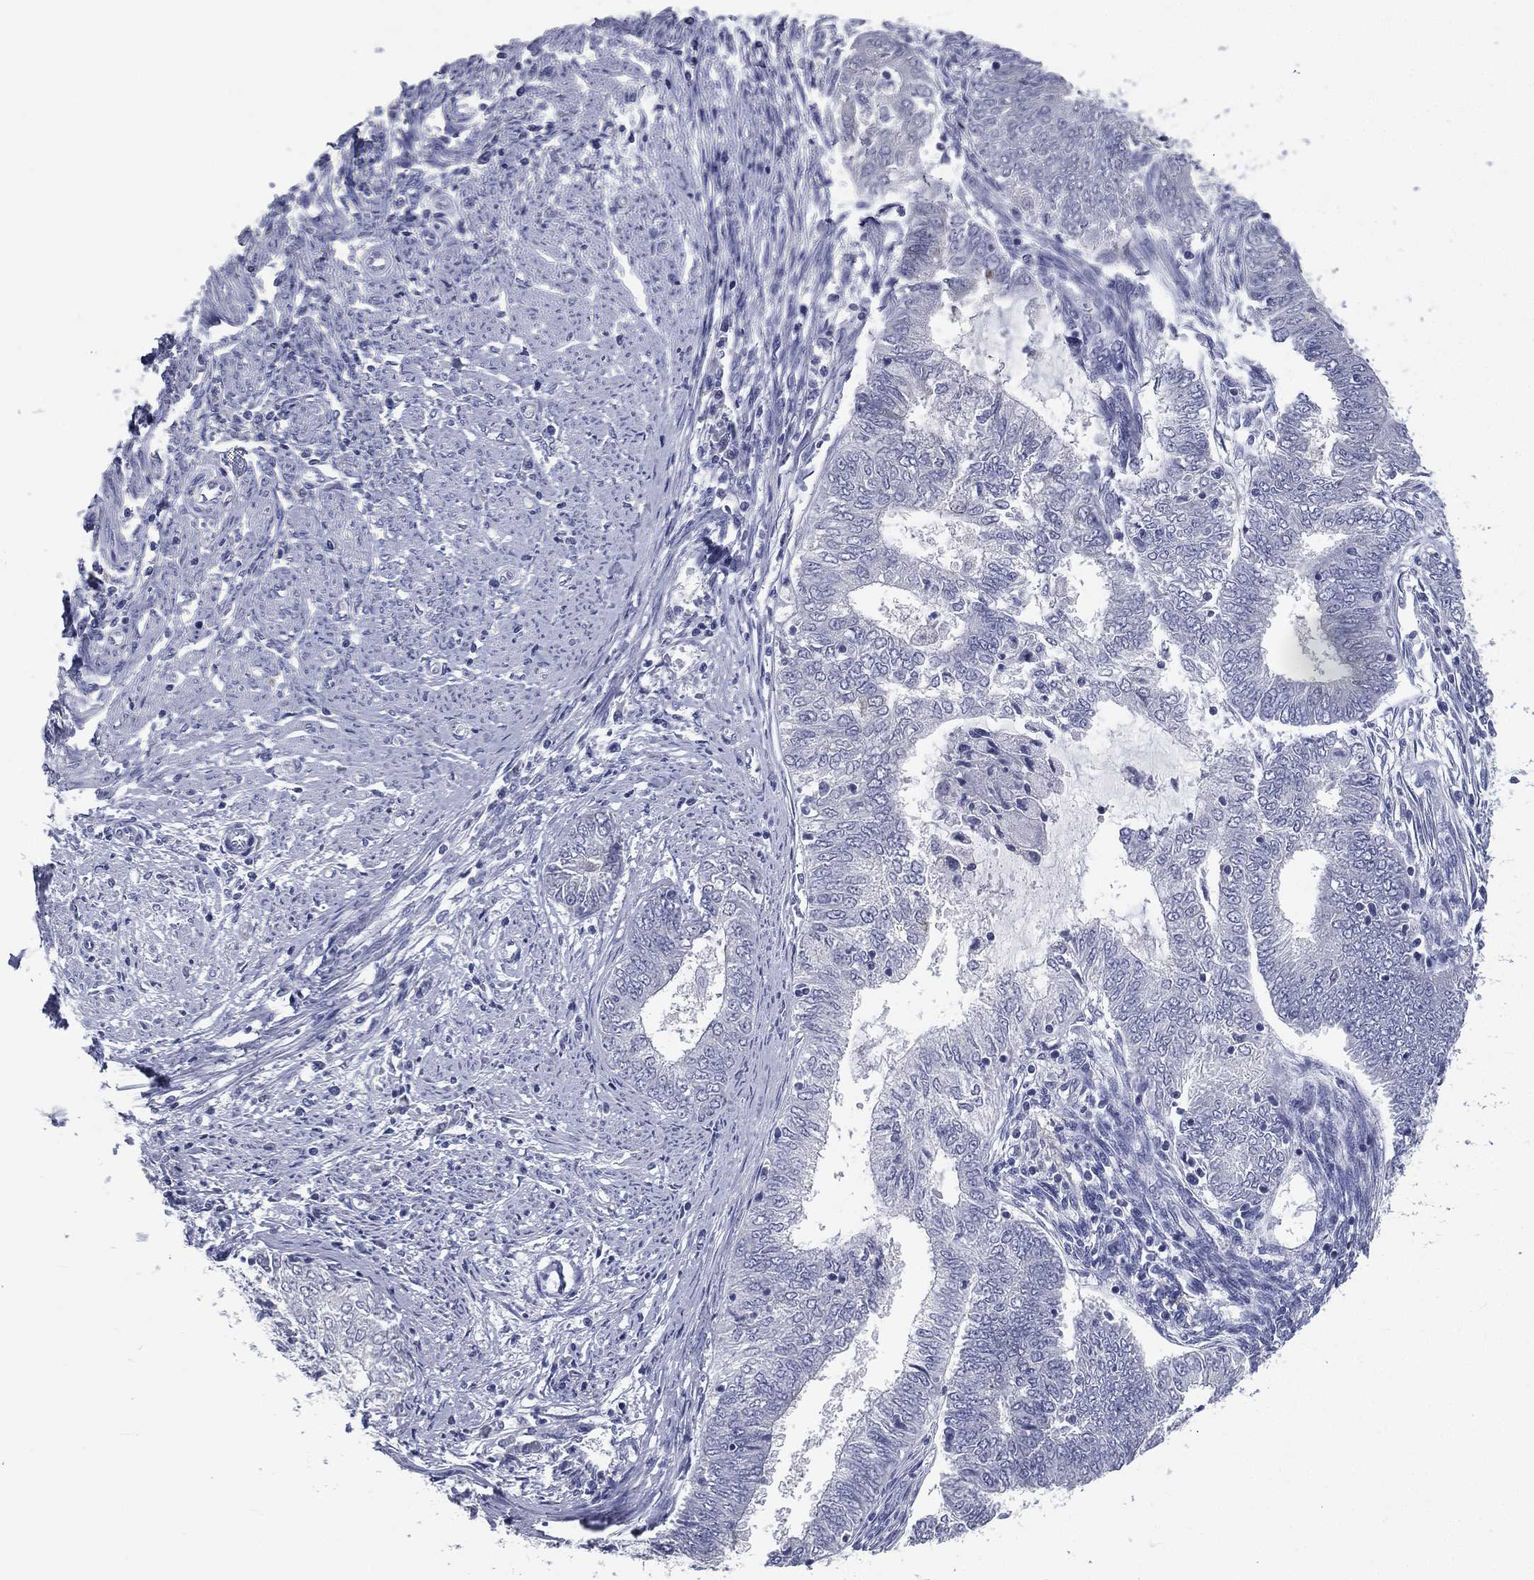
{"staining": {"intensity": "negative", "quantity": "none", "location": "none"}, "tissue": "endometrial cancer", "cell_type": "Tumor cells", "image_type": "cancer", "snomed": [{"axis": "morphology", "description": "Adenocarcinoma, NOS"}, {"axis": "topography", "description": "Endometrium"}], "caption": "Immunohistochemistry photomicrograph of neoplastic tissue: human adenocarcinoma (endometrial) stained with DAB displays no significant protein expression in tumor cells.", "gene": "IFT27", "patient": {"sex": "female", "age": 62}}